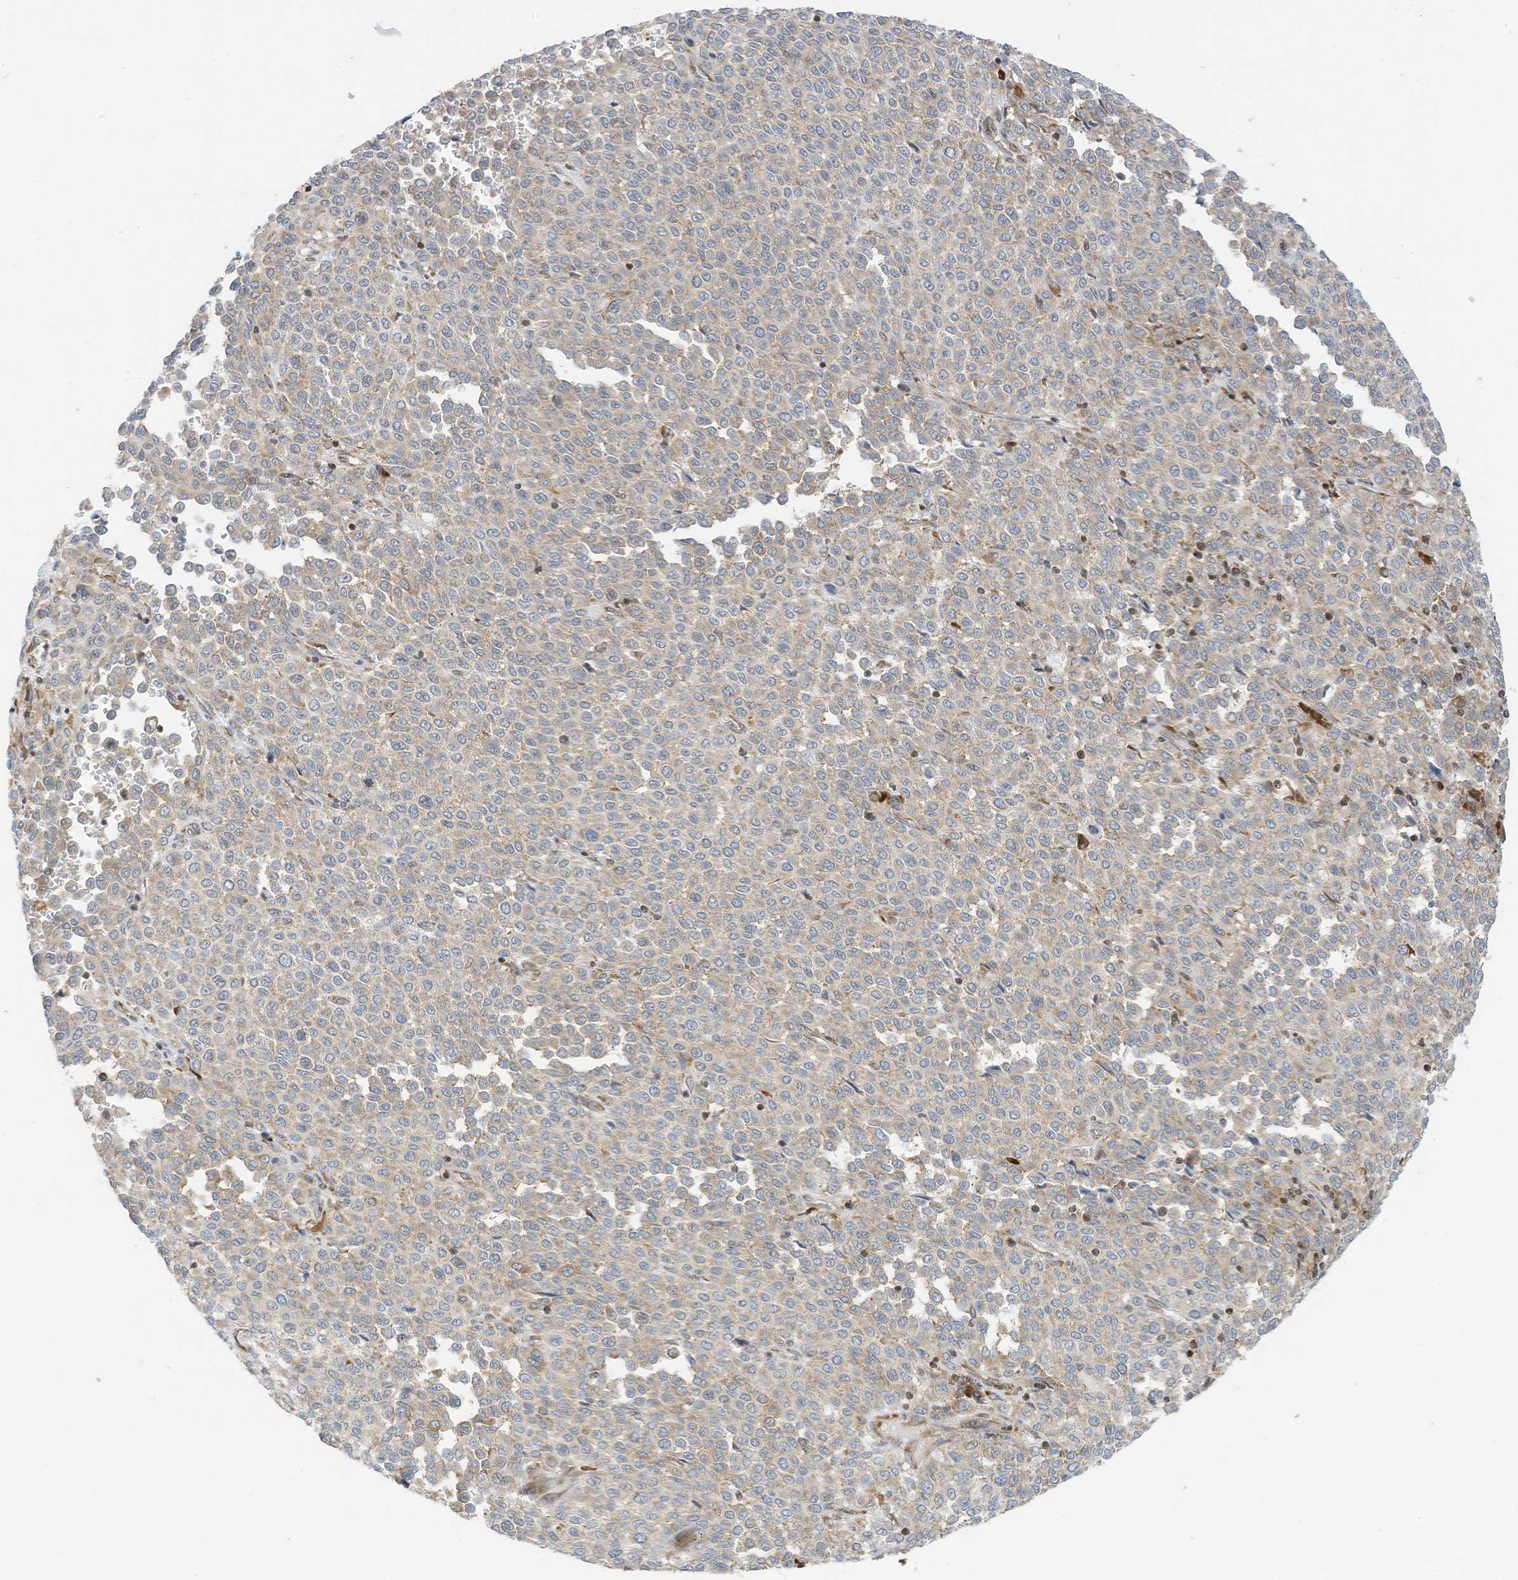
{"staining": {"intensity": "negative", "quantity": "none", "location": "none"}, "tissue": "melanoma", "cell_type": "Tumor cells", "image_type": "cancer", "snomed": [{"axis": "morphology", "description": "Malignant melanoma, Metastatic site"}, {"axis": "topography", "description": "Pancreas"}], "caption": "Immunohistochemical staining of human malignant melanoma (metastatic site) demonstrates no significant staining in tumor cells.", "gene": "EDF1", "patient": {"sex": "female", "age": 30}}